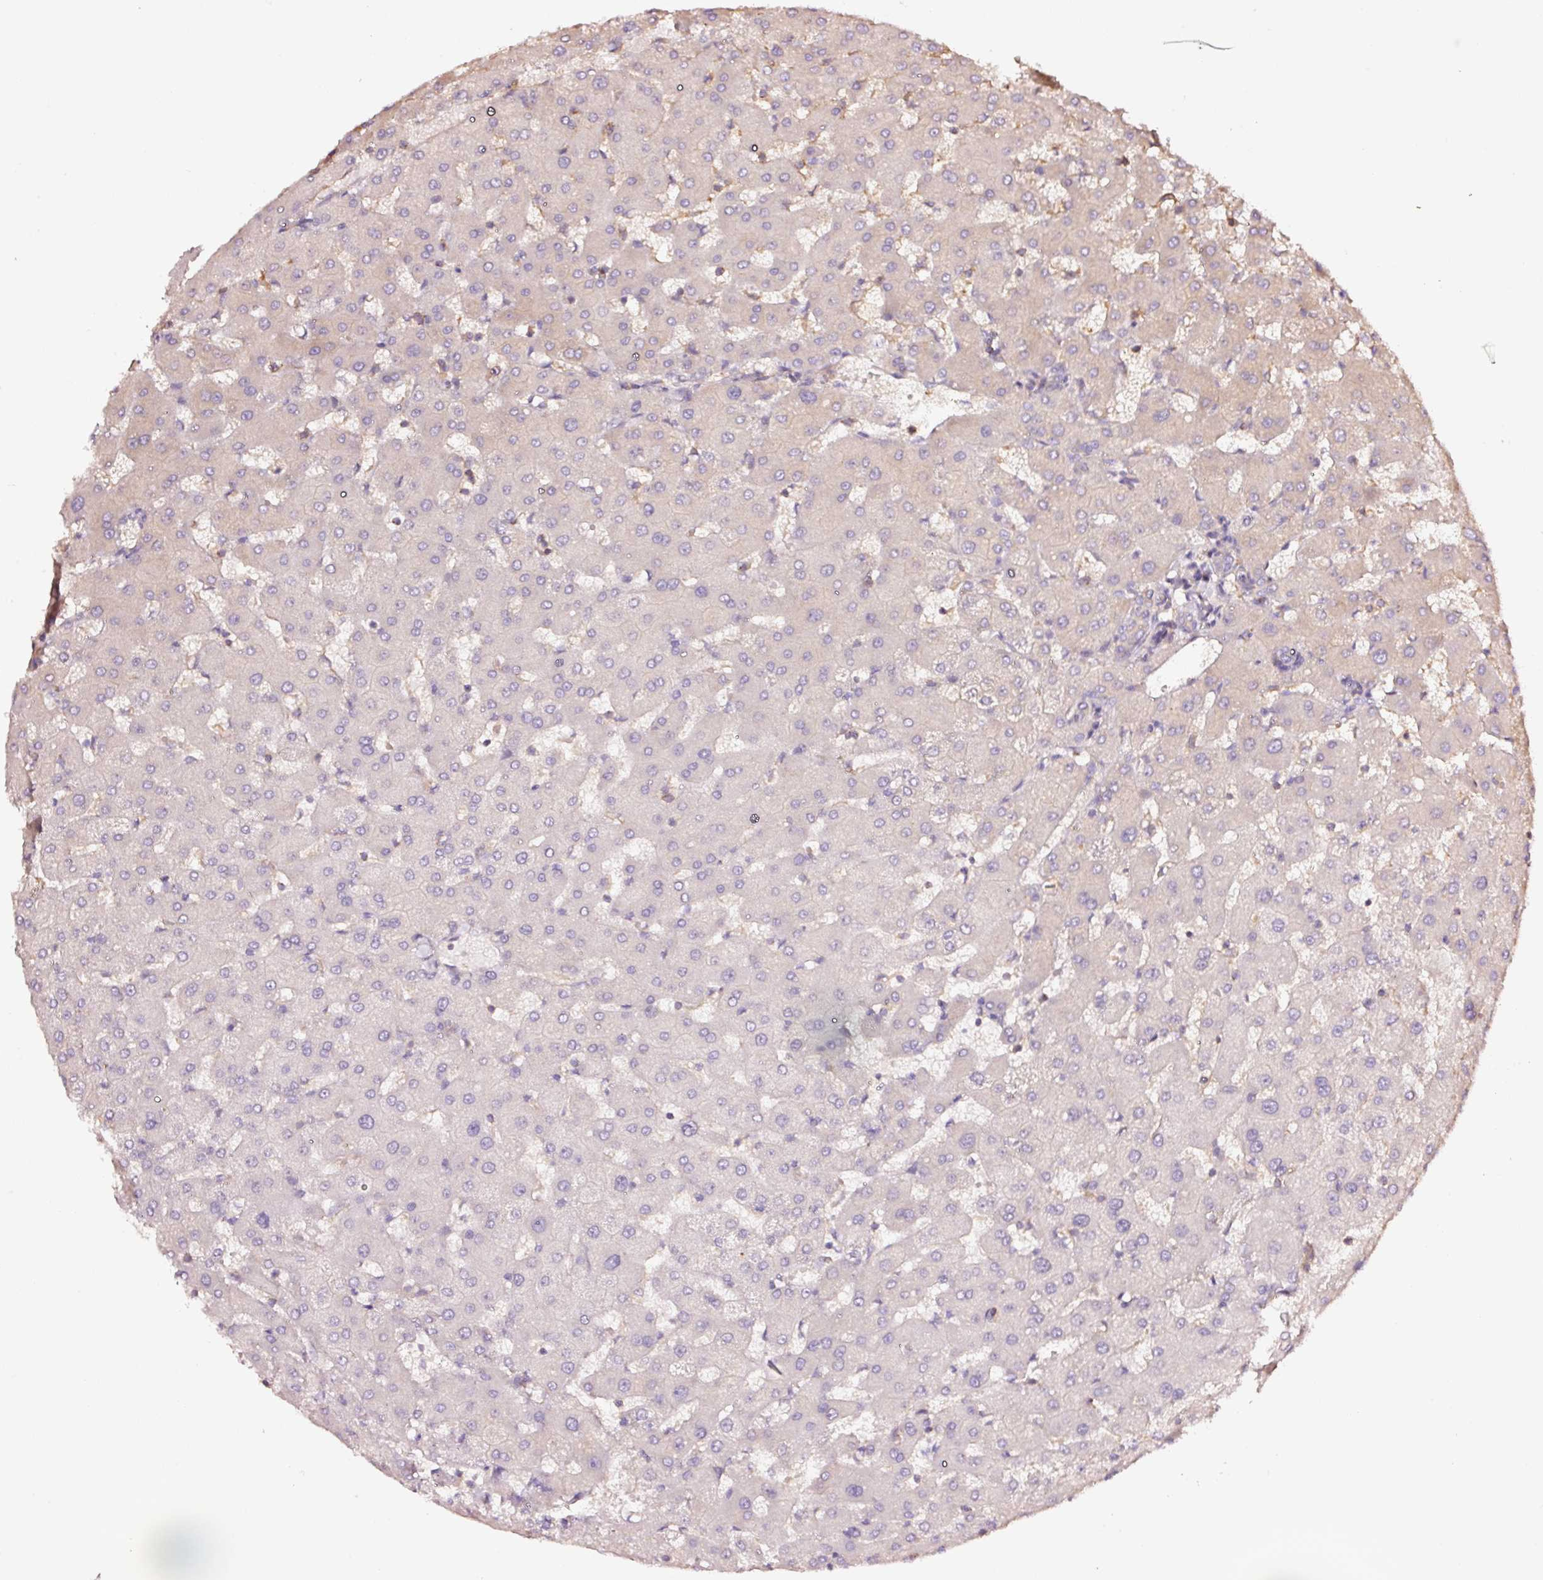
{"staining": {"intensity": "negative", "quantity": "none", "location": "none"}, "tissue": "liver", "cell_type": "Cholangiocytes", "image_type": "normal", "snomed": [{"axis": "morphology", "description": "Normal tissue, NOS"}, {"axis": "topography", "description": "Liver"}], "caption": "This is a image of immunohistochemistry staining of benign liver, which shows no expression in cholangiocytes.", "gene": "METAP1", "patient": {"sex": "female", "age": 63}}